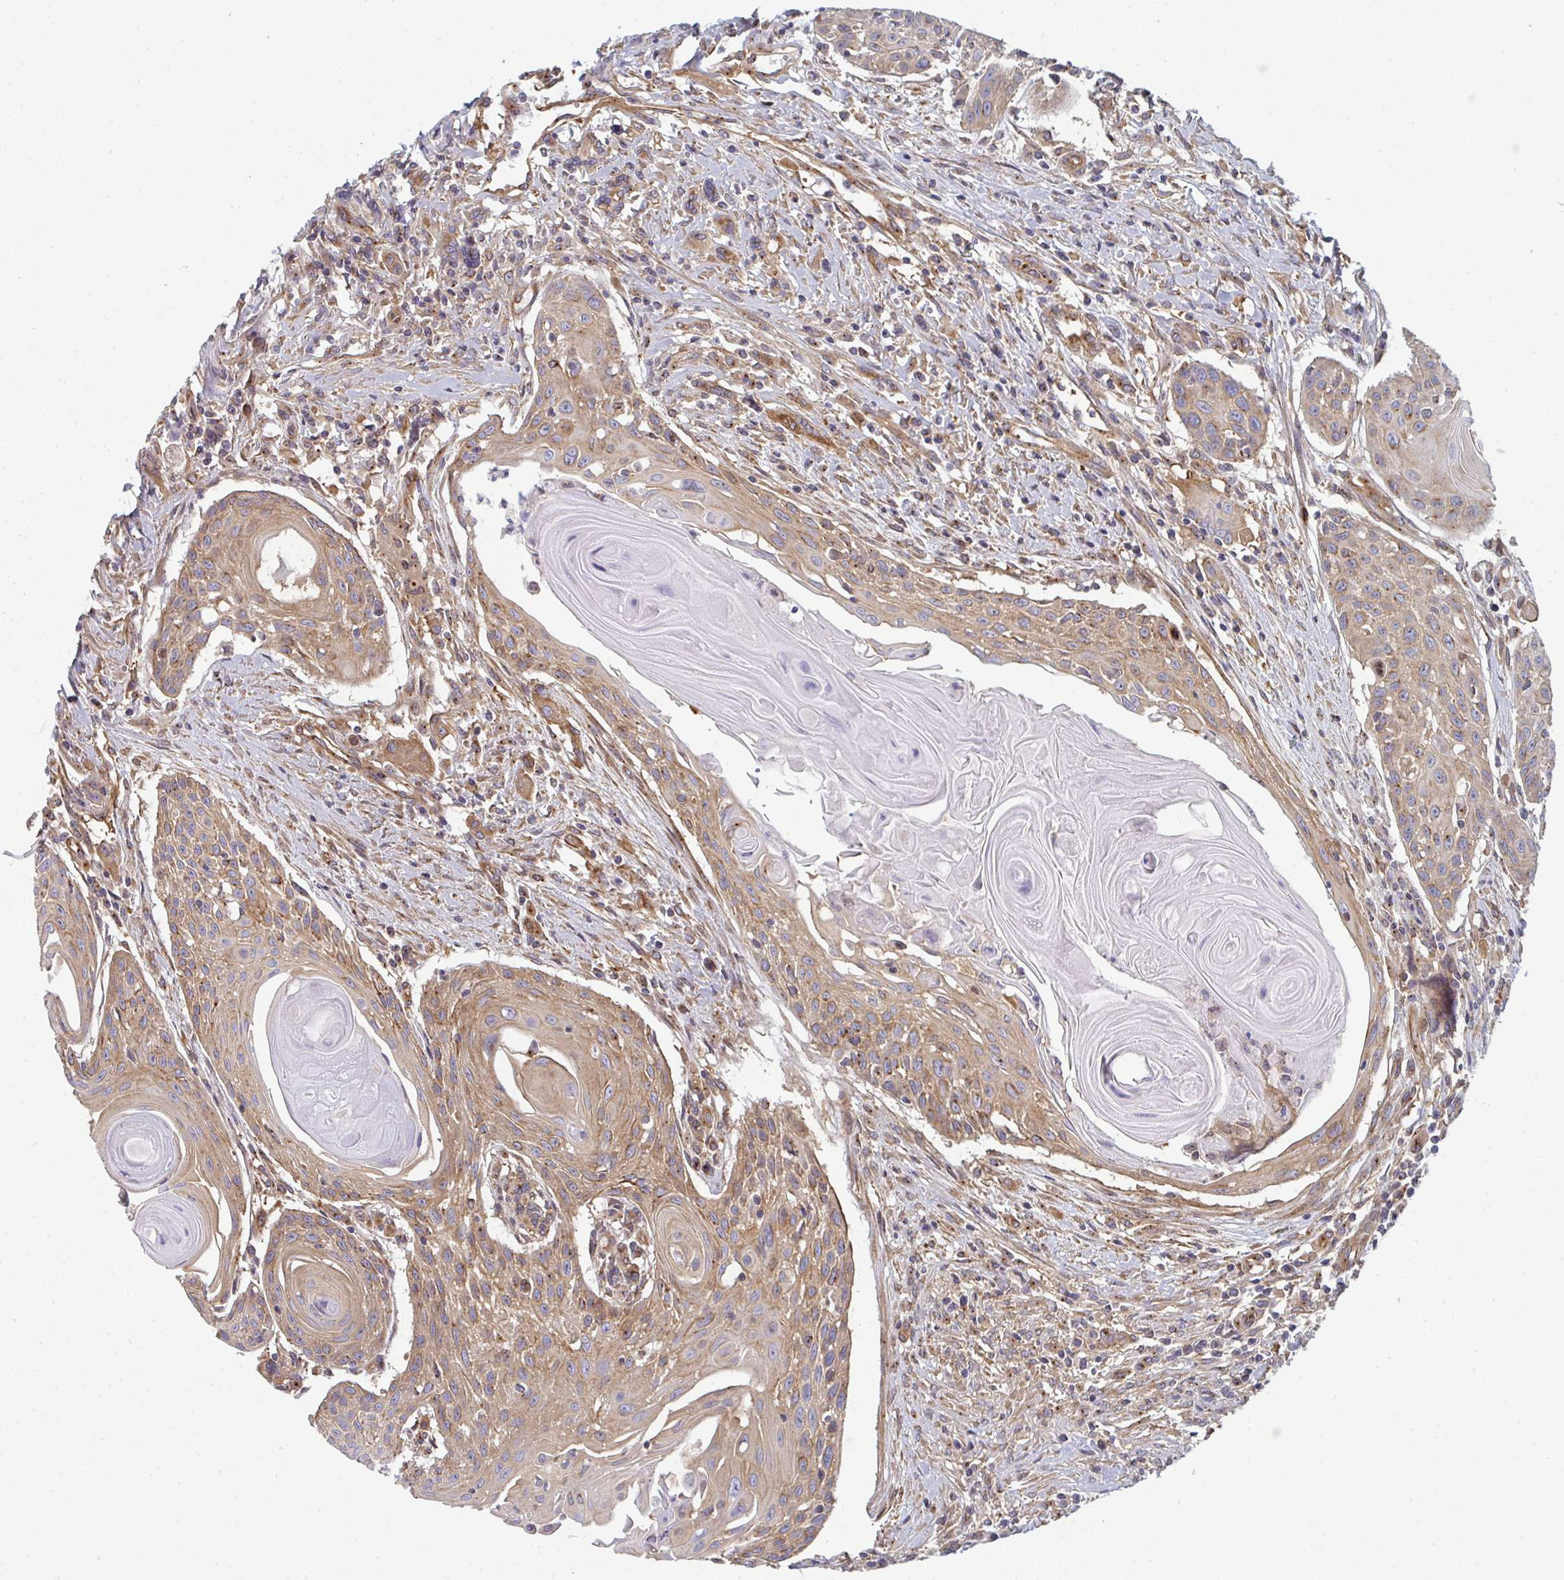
{"staining": {"intensity": "moderate", "quantity": "25%-75%", "location": "cytoplasmic/membranous"}, "tissue": "head and neck cancer", "cell_type": "Tumor cells", "image_type": "cancer", "snomed": [{"axis": "morphology", "description": "Squamous cell carcinoma, NOS"}, {"axis": "topography", "description": "Lymph node"}, {"axis": "topography", "description": "Salivary gland"}, {"axis": "topography", "description": "Head-Neck"}], "caption": "The immunohistochemical stain highlights moderate cytoplasmic/membranous staining in tumor cells of squamous cell carcinoma (head and neck) tissue.", "gene": "DYNC1I2", "patient": {"sex": "female", "age": 74}}